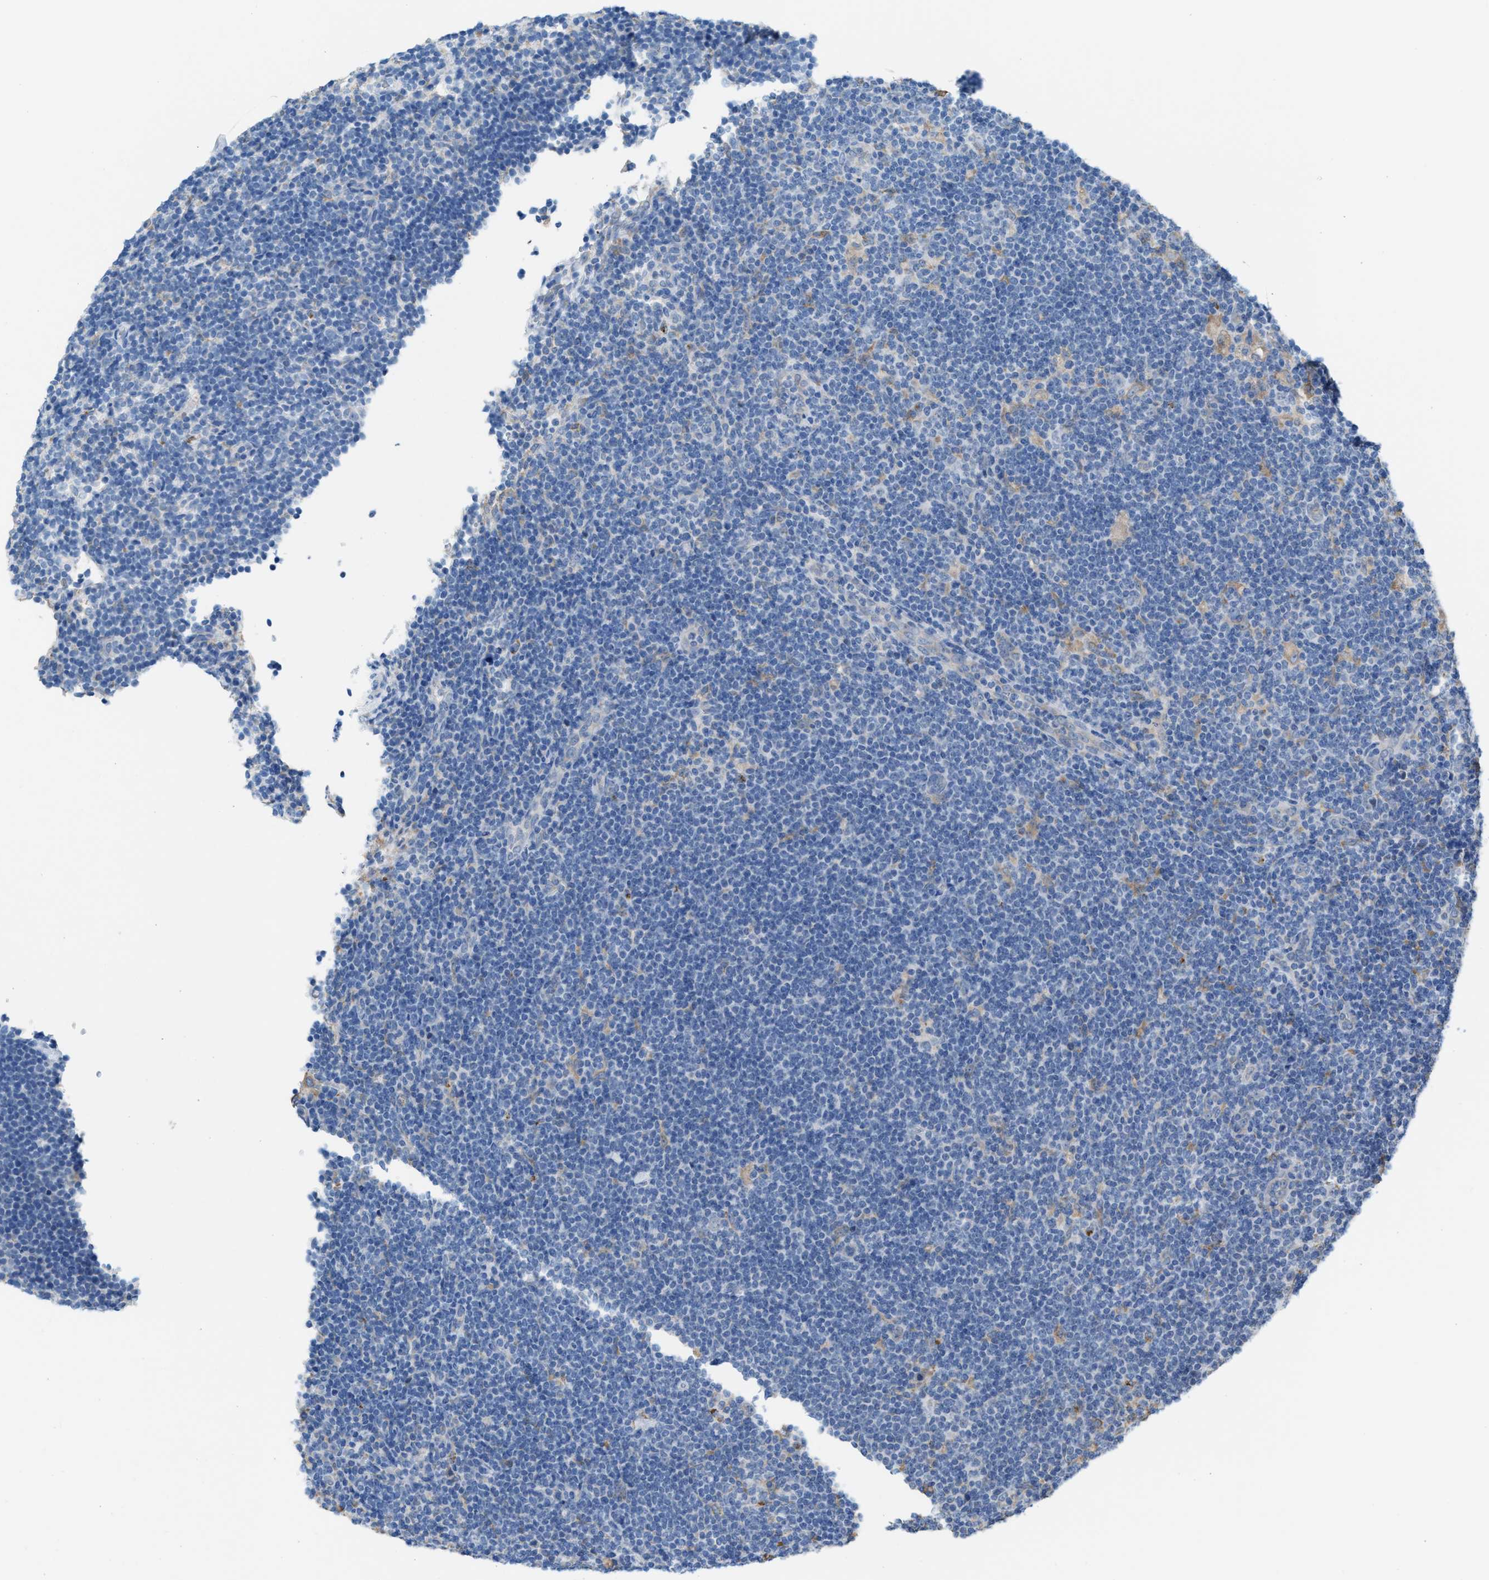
{"staining": {"intensity": "negative", "quantity": "none", "location": "none"}, "tissue": "lymphoma", "cell_type": "Tumor cells", "image_type": "cancer", "snomed": [{"axis": "morphology", "description": "Hodgkin's disease, NOS"}, {"axis": "topography", "description": "Lymph node"}], "caption": "Human lymphoma stained for a protein using IHC demonstrates no positivity in tumor cells.", "gene": "CA3", "patient": {"sex": "female", "age": 57}}